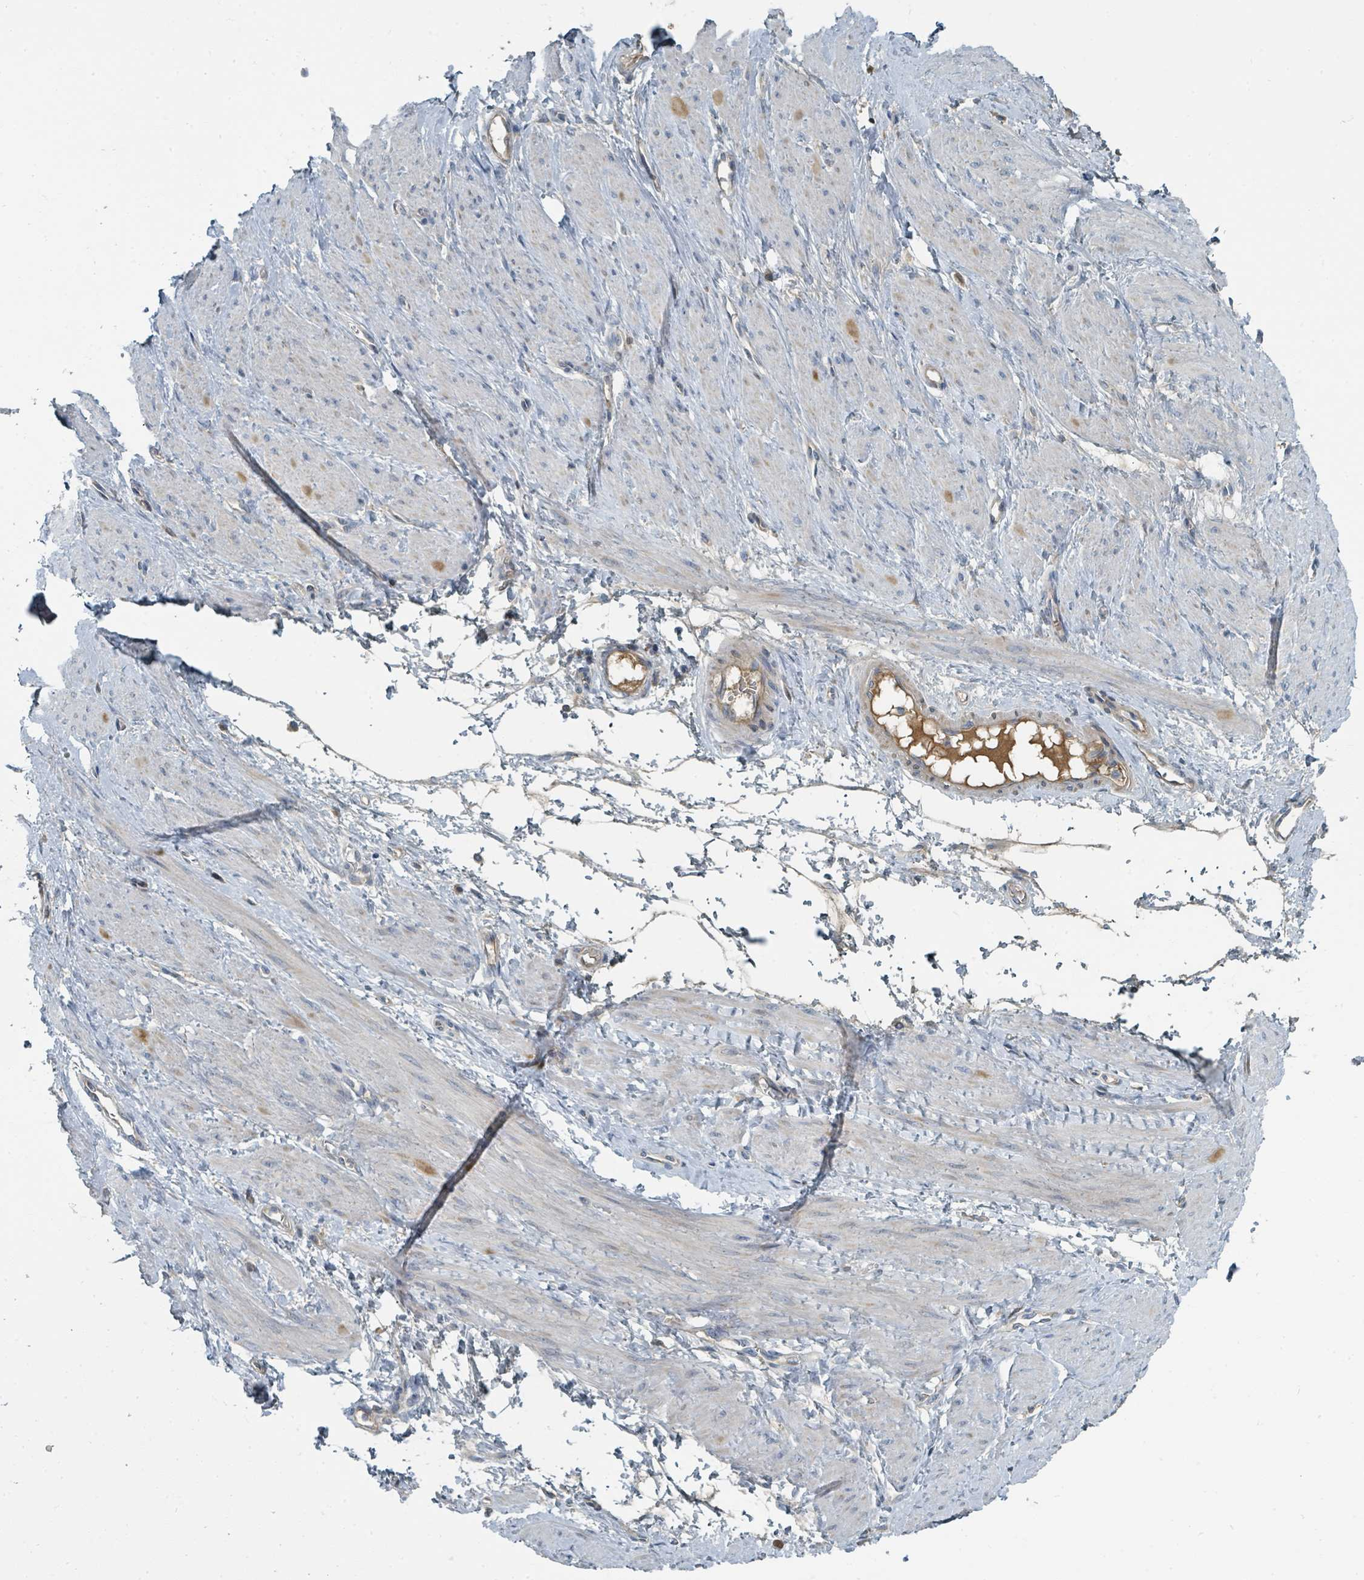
{"staining": {"intensity": "negative", "quantity": "none", "location": "none"}, "tissue": "smooth muscle", "cell_type": "Smooth muscle cells", "image_type": "normal", "snomed": [{"axis": "morphology", "description": "Normal tissue, NOS"}, {"axis": "topography", "description": "Smooth muscle"}, {"axis": "topography", "description": "Uterus"}], "caption": "Immunohistochemical staining of unremarkable smooth muscle displays no significant expression in smooth muscle cells.", "gene": "SLC25A23", "patient": {"sex": "female", "age": 39}}